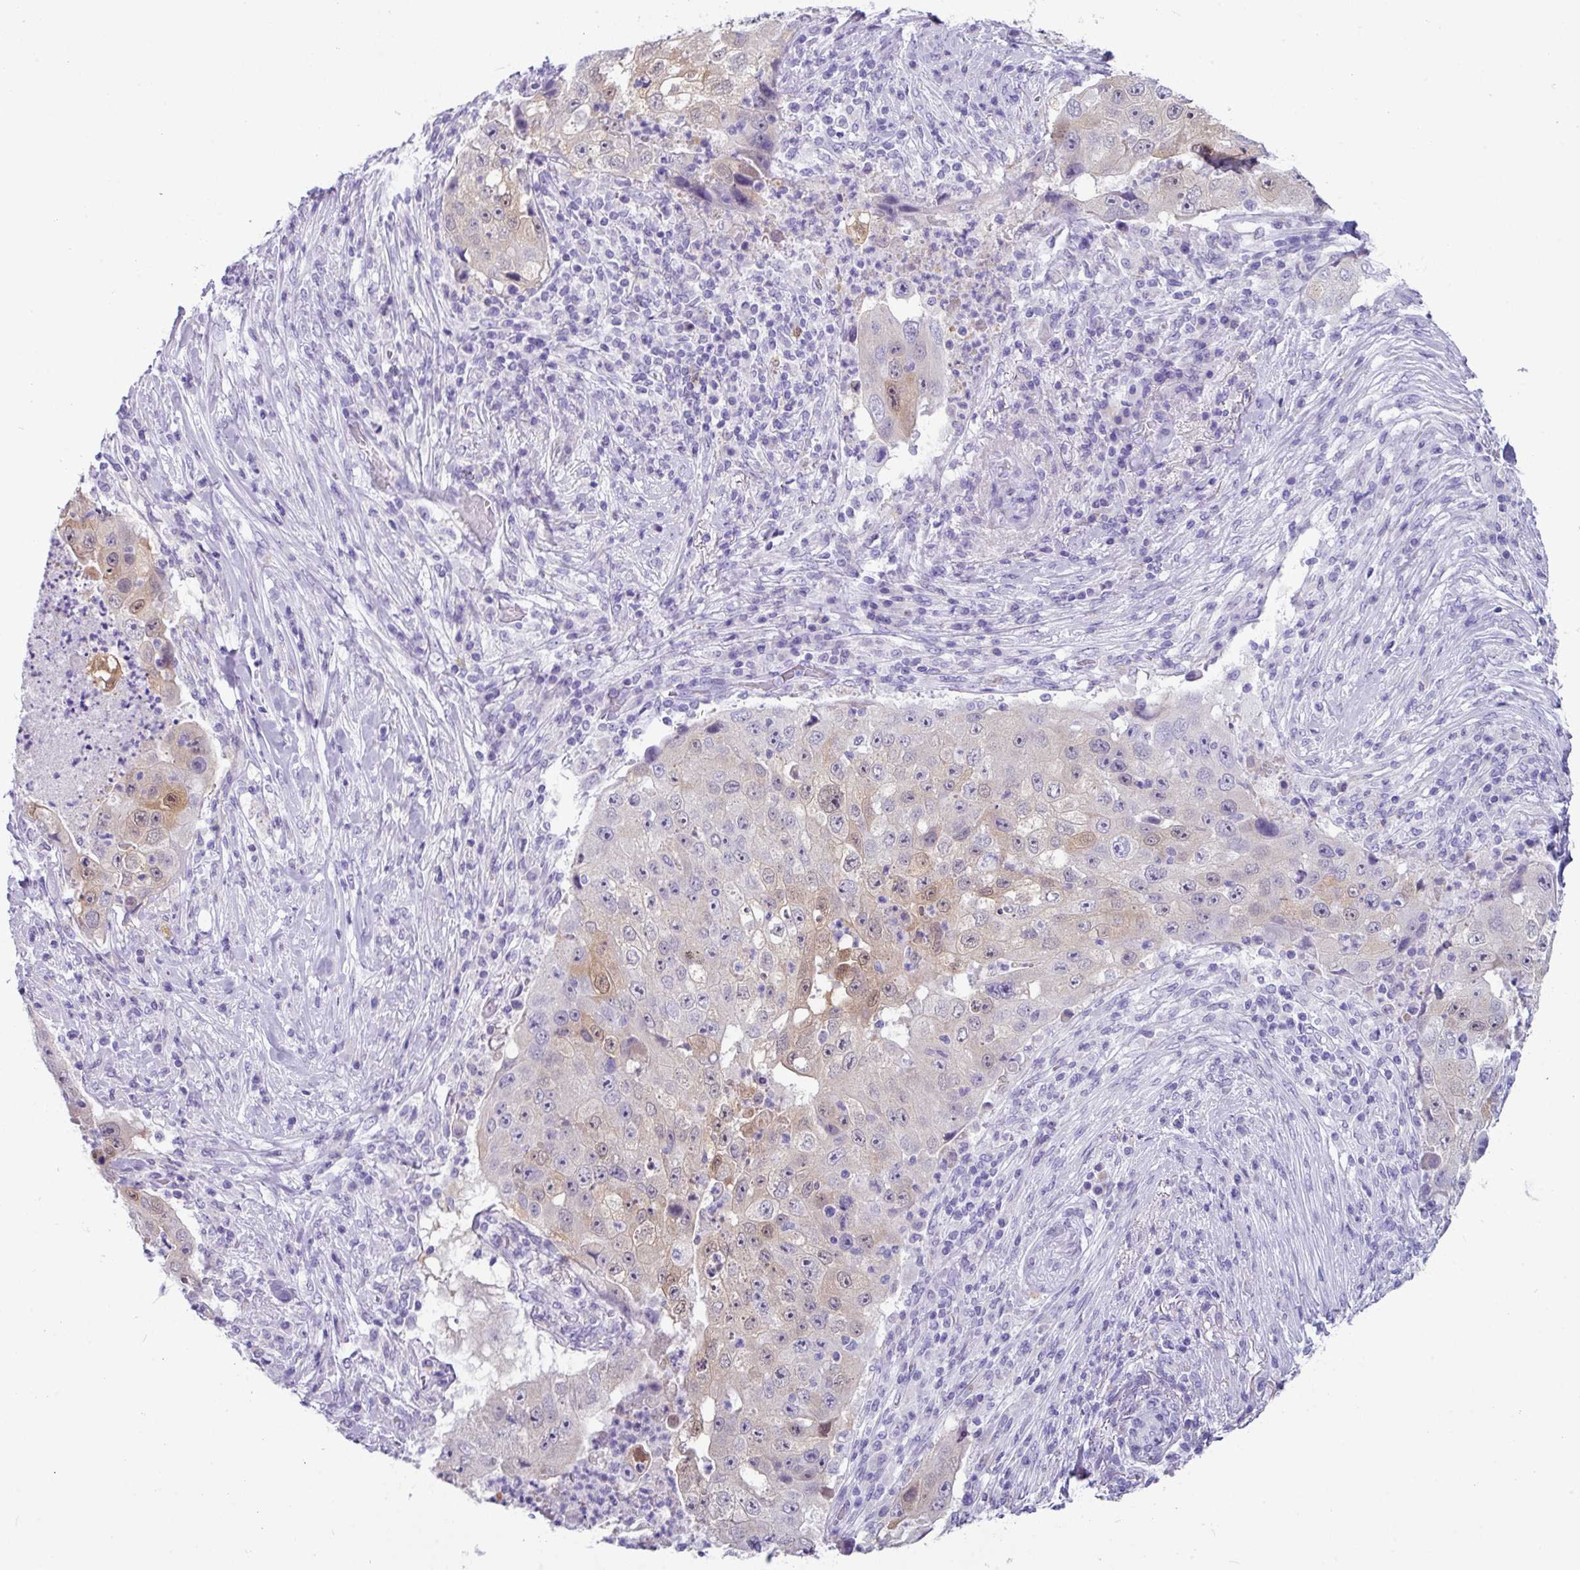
{"staining": {"intensity": "weak", "quantity": "<25%", "location": "cytoplasmic/membranous,nuclear"}, "tissue": "lung cancer", "cell_type": "Tumor cells", "image_type": "cancer", "snomed": [{"axis": "morphology", "description": "Squamous cell carcinoma, NOS"}, {"axis": "topography", "description": "Lung"}], "caption": "This photomicrograph is of lung cancer stained with immunohistochemistry (IHC) to label a protein in brown with the nuclei are counter-stained blue. There is no expression in tumor cells.", "gene": "NCCRP1", "patient": {"sex": "male", "age": 64}}